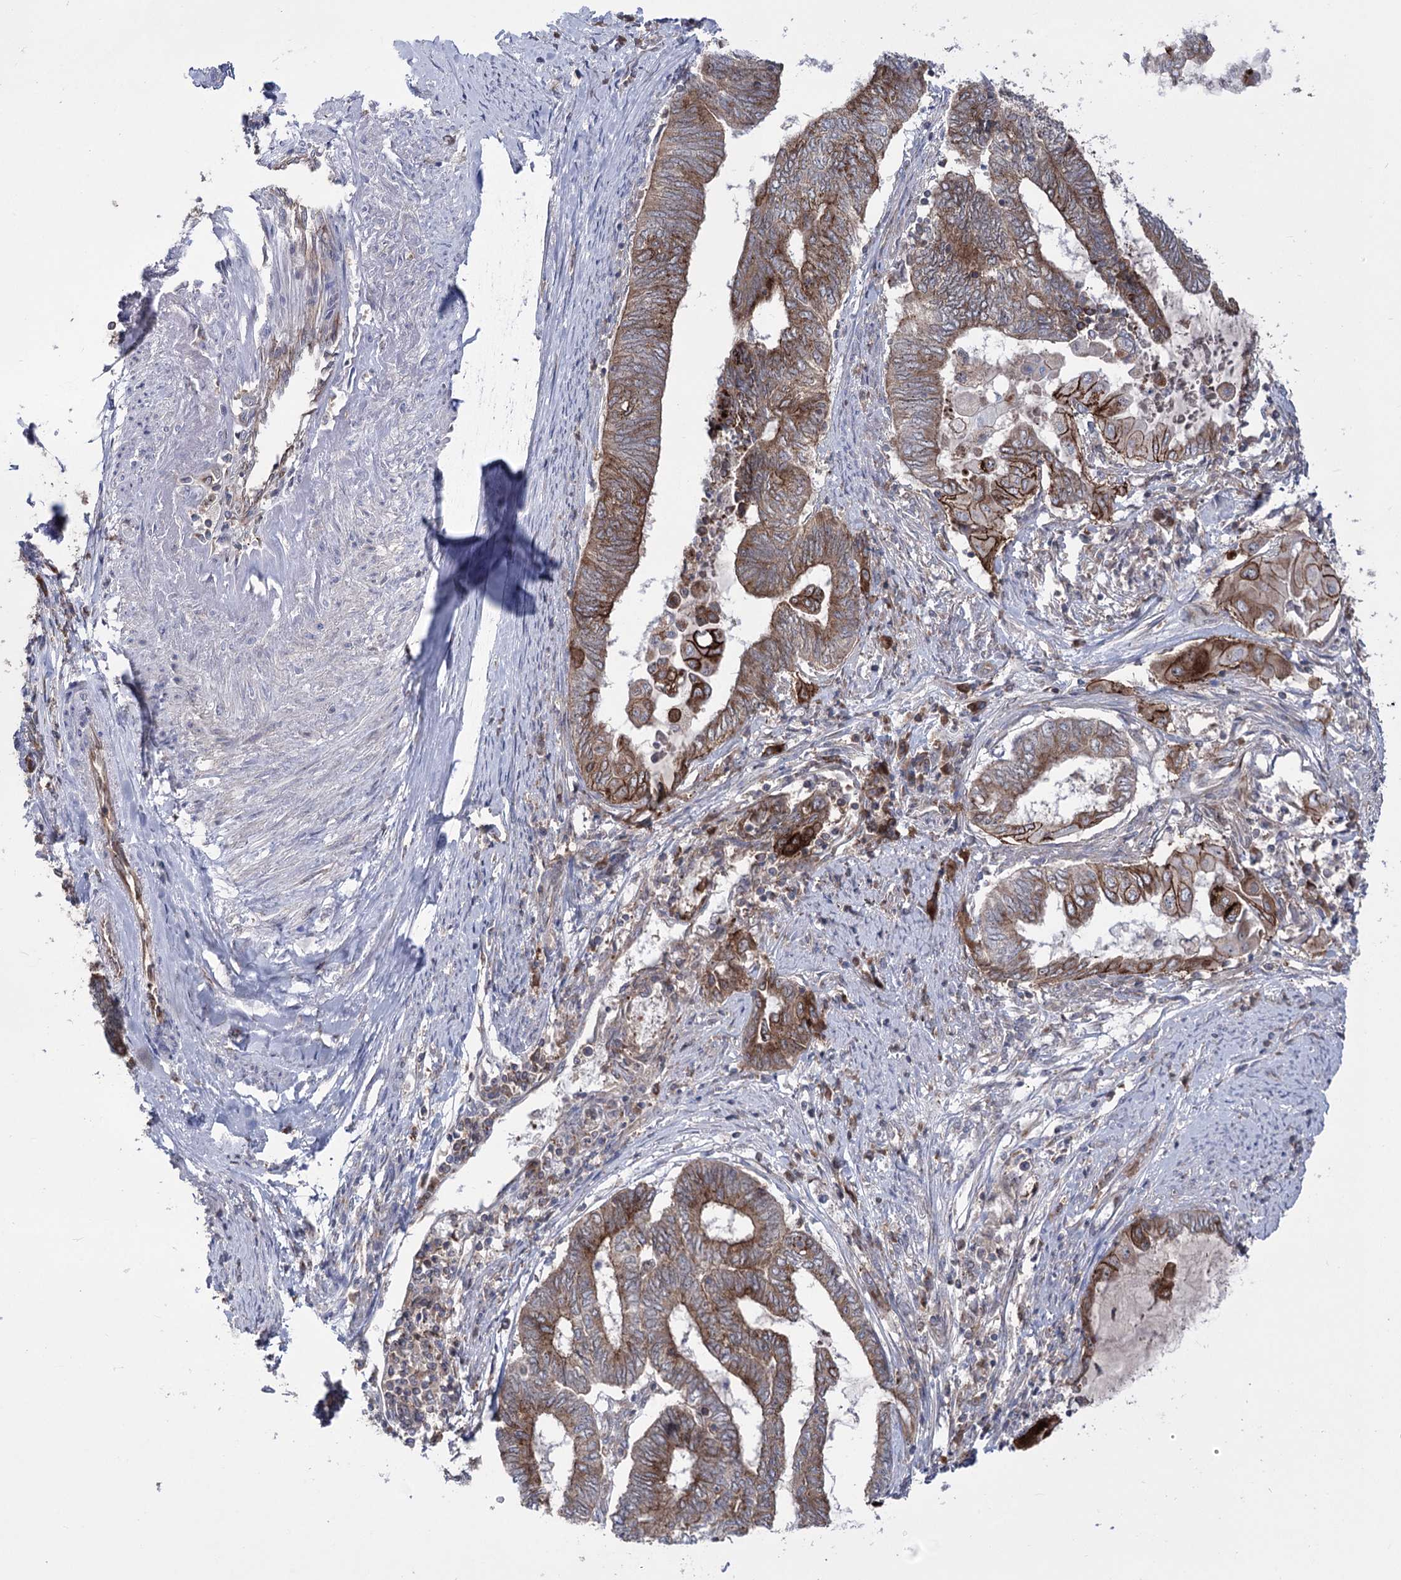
{"staining": {"intensity": "moderate", "quantity": ">75%", "location": "cytoplasmic/membranous"}, "tissue": "endometrial cancer", "cell_type": "Tumor cells", "image_type": "cancer", "snomed": [{"axis": "morphology", "description": "Adenocarcinoma, NOS"}, {"axis": "topography", "description": "Uterus"}, {"axis": "topography", "description": "Endometrium"}], "caption": "The micrograph exhibits immunohistochemical staining of adenocarcinoma (endometrial). There is moderate cytoplasmic/membranous staining is identified in about >75% of tumor cells.", "gene": "ZNF622", "patient": {"sex": "female", "age": 70}}